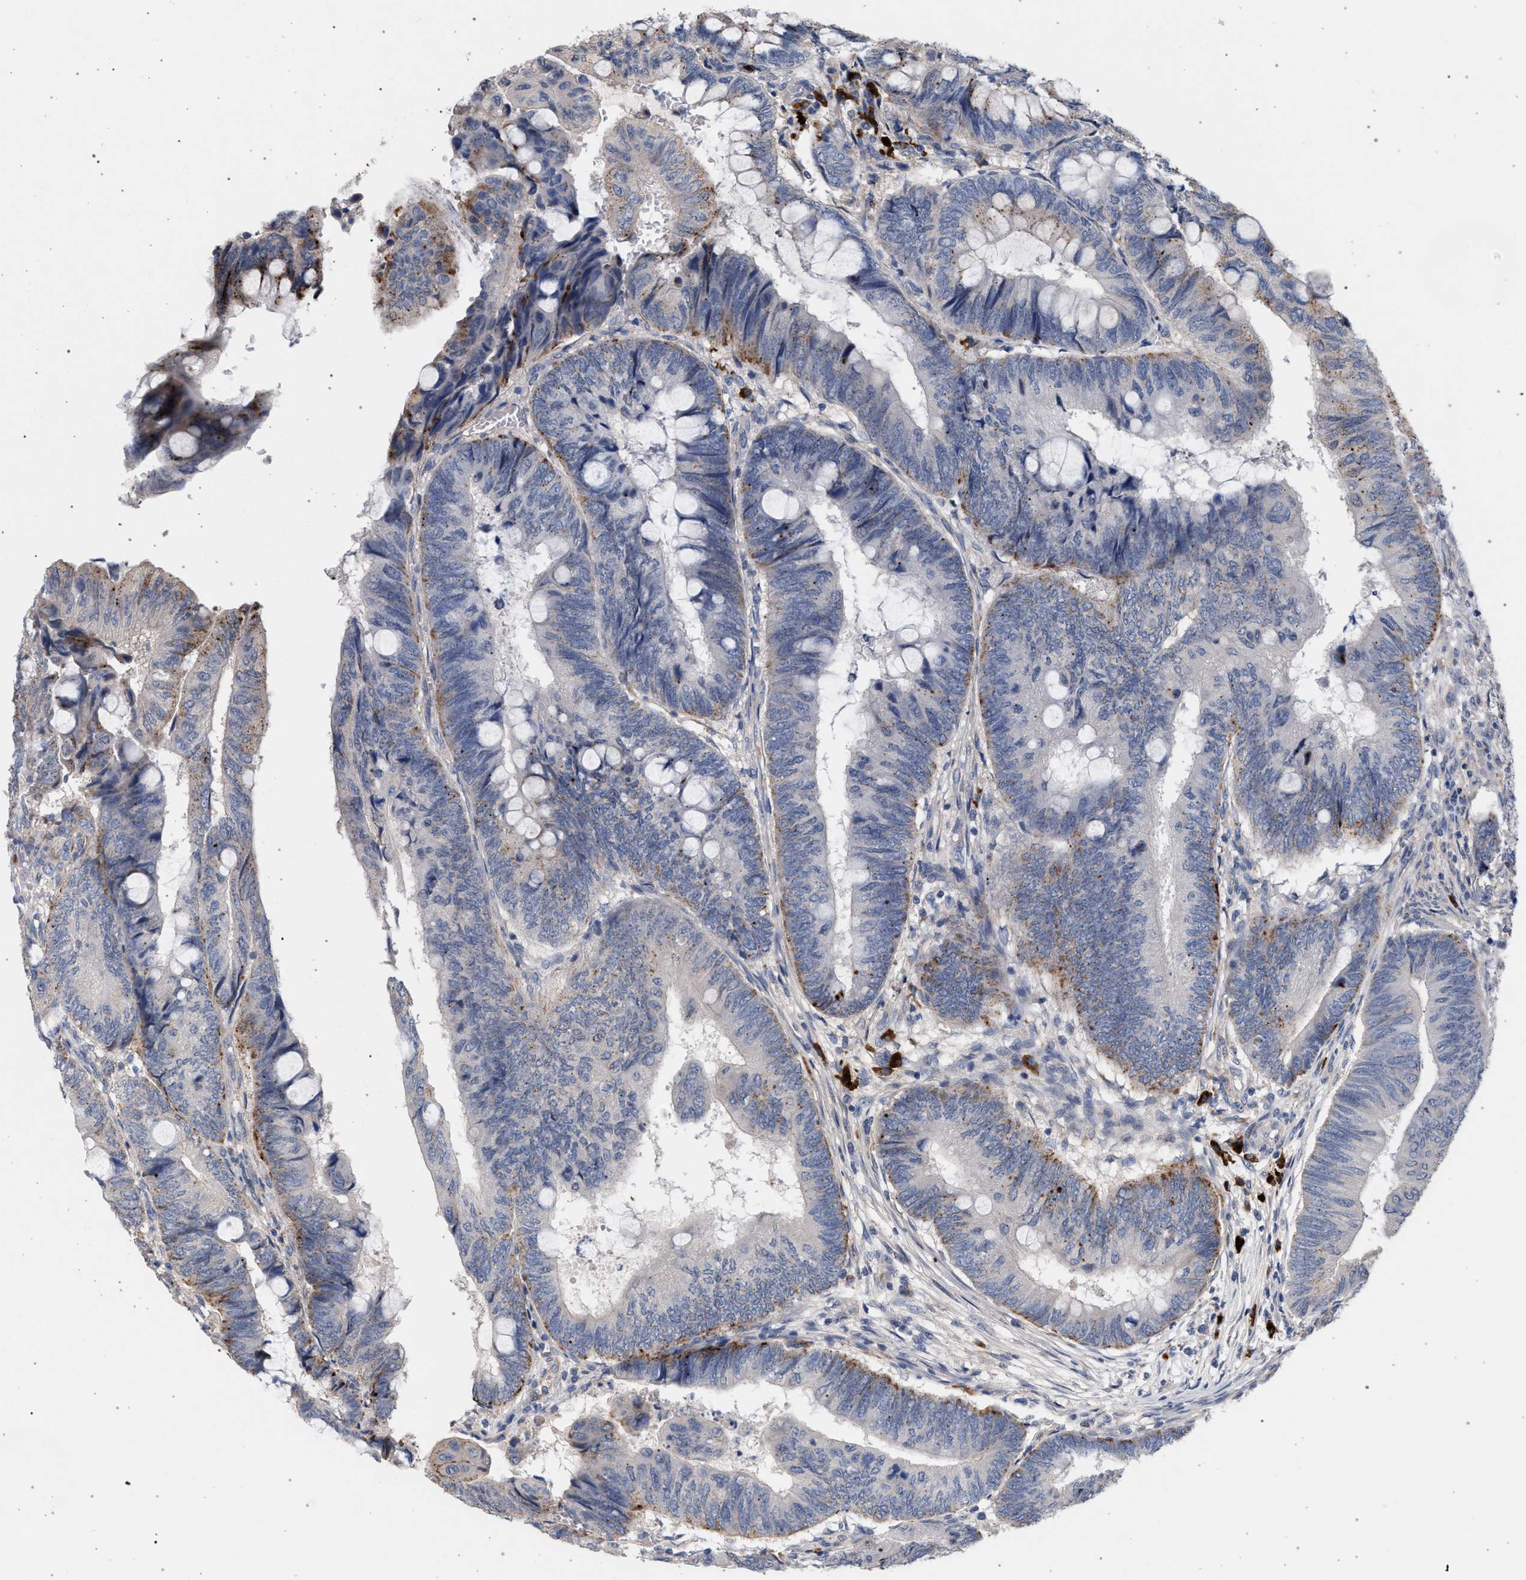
{"staining": {"intensity": "moderate", "quantity": "<25%", "location": "cytoplasmic/membranous"}, "tissue": "colorectal cancer", "cell_type": "Tumor cells", "image_type": "cancer", "snomed": [{"axis": "morphology", "description": "Normal tissue, NOS"}, {"axis": "morphology", "description": "Adenocarcinoma, NOS"}, {"axis": "topography", "description": "Rectum"}, {"axis": "topography", "description": "Peripheral nerve tissue"}], "caption": "The histopathology image reveals immunohistochemical staining of colorectal cancer (adenocarcinoma). There is moderate cytoplasmic/membranous positivity is identified in approximately <25% of tumor cells.", "gene": "MAMDC2", "patient": {"sex": "male", "age": 92}}